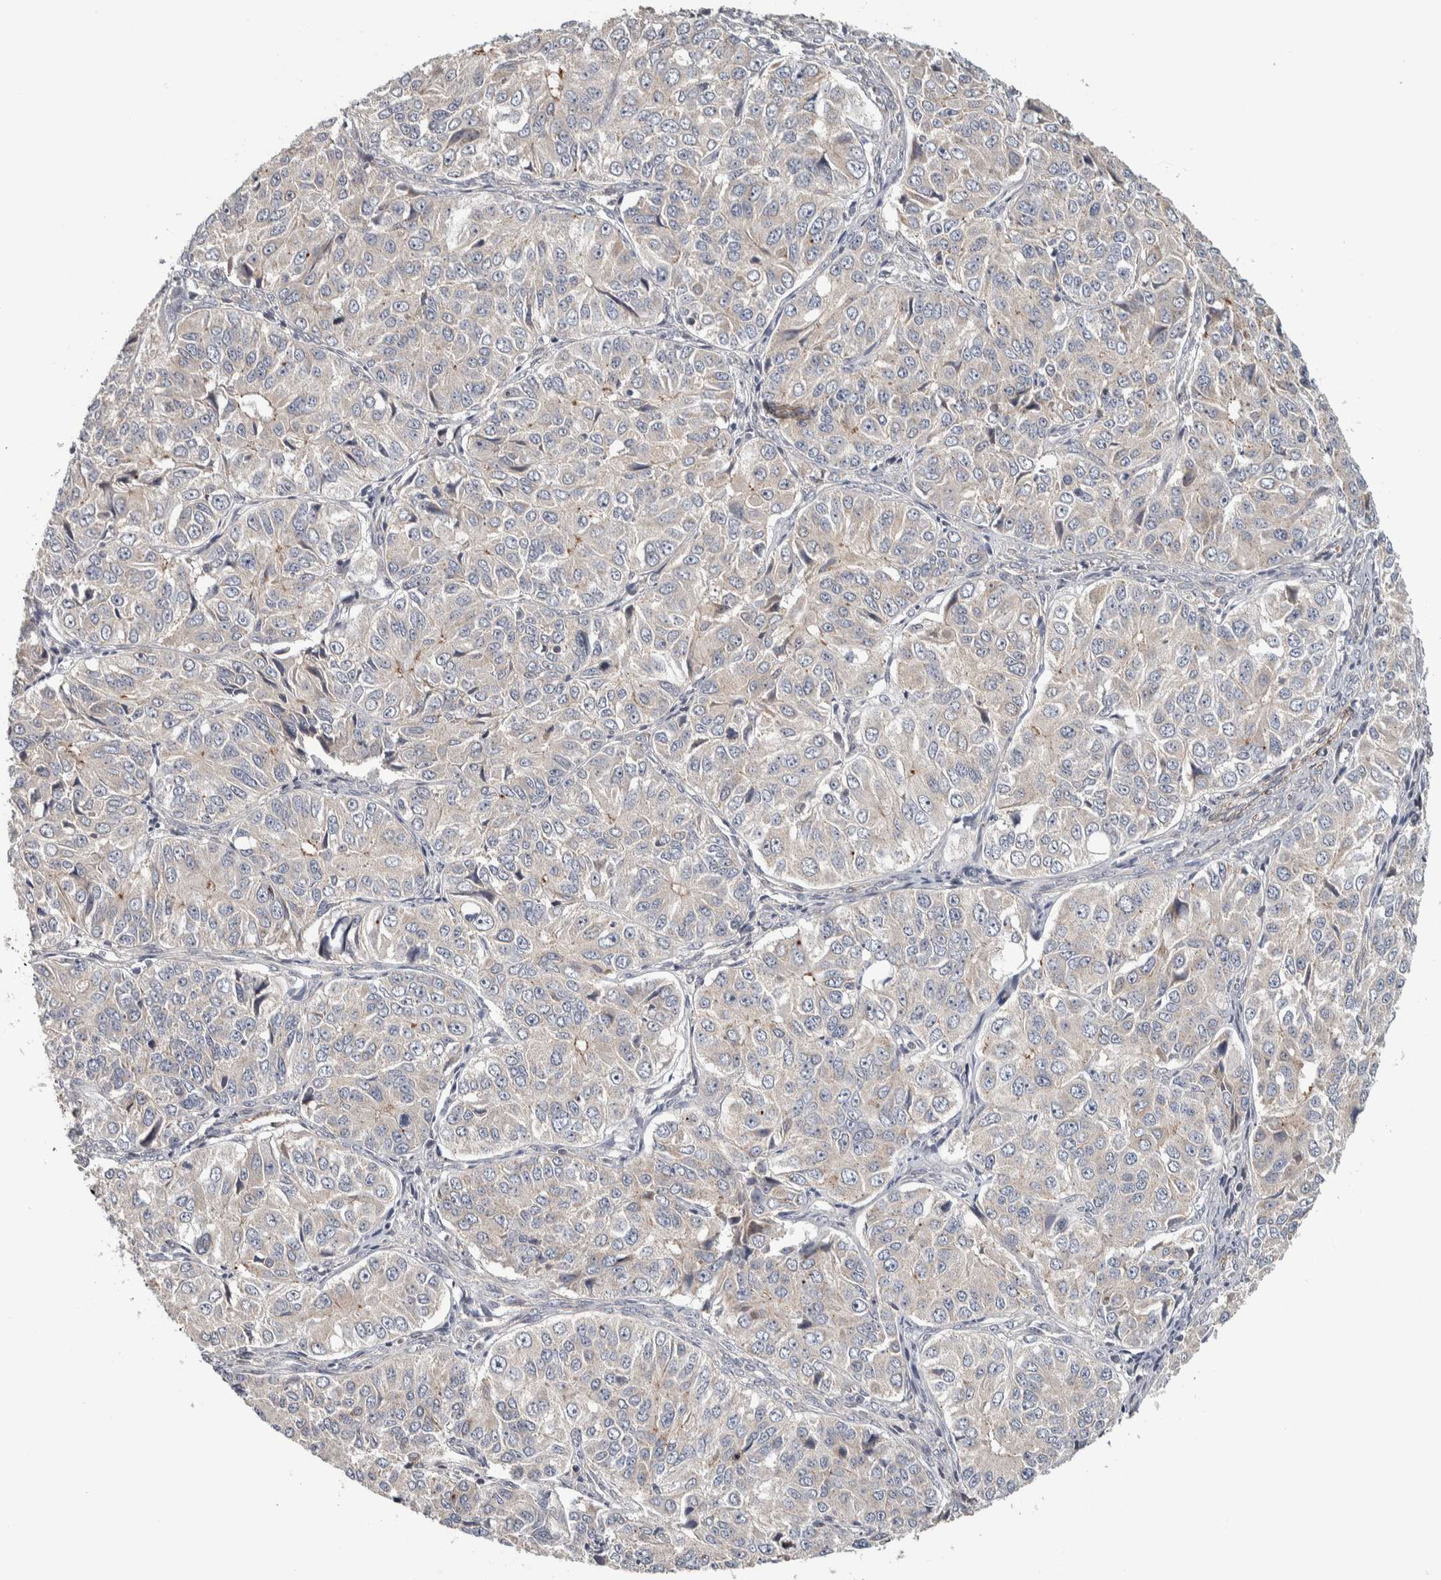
{"staining": {"intensity": "negative", "quantity": "none", "location": "none"}, "tissue": "ovarian cancer", "cell_type": "Tumor cells", "image_type": "cancer", "snomed": [{"axis": "morphology", "description": "Carcinoma, endometroid"}, {"axis": "topography", "description": "Ovary"}], "caption": "Immunohistochemistry (IHC) histopathology image of endometroid carcinoma (ovarian) stained for a protein (brown), which displays no expression in tumor cells.", "gene": "CHMP4C", "patient": {"sex": "female", "age": 51}}